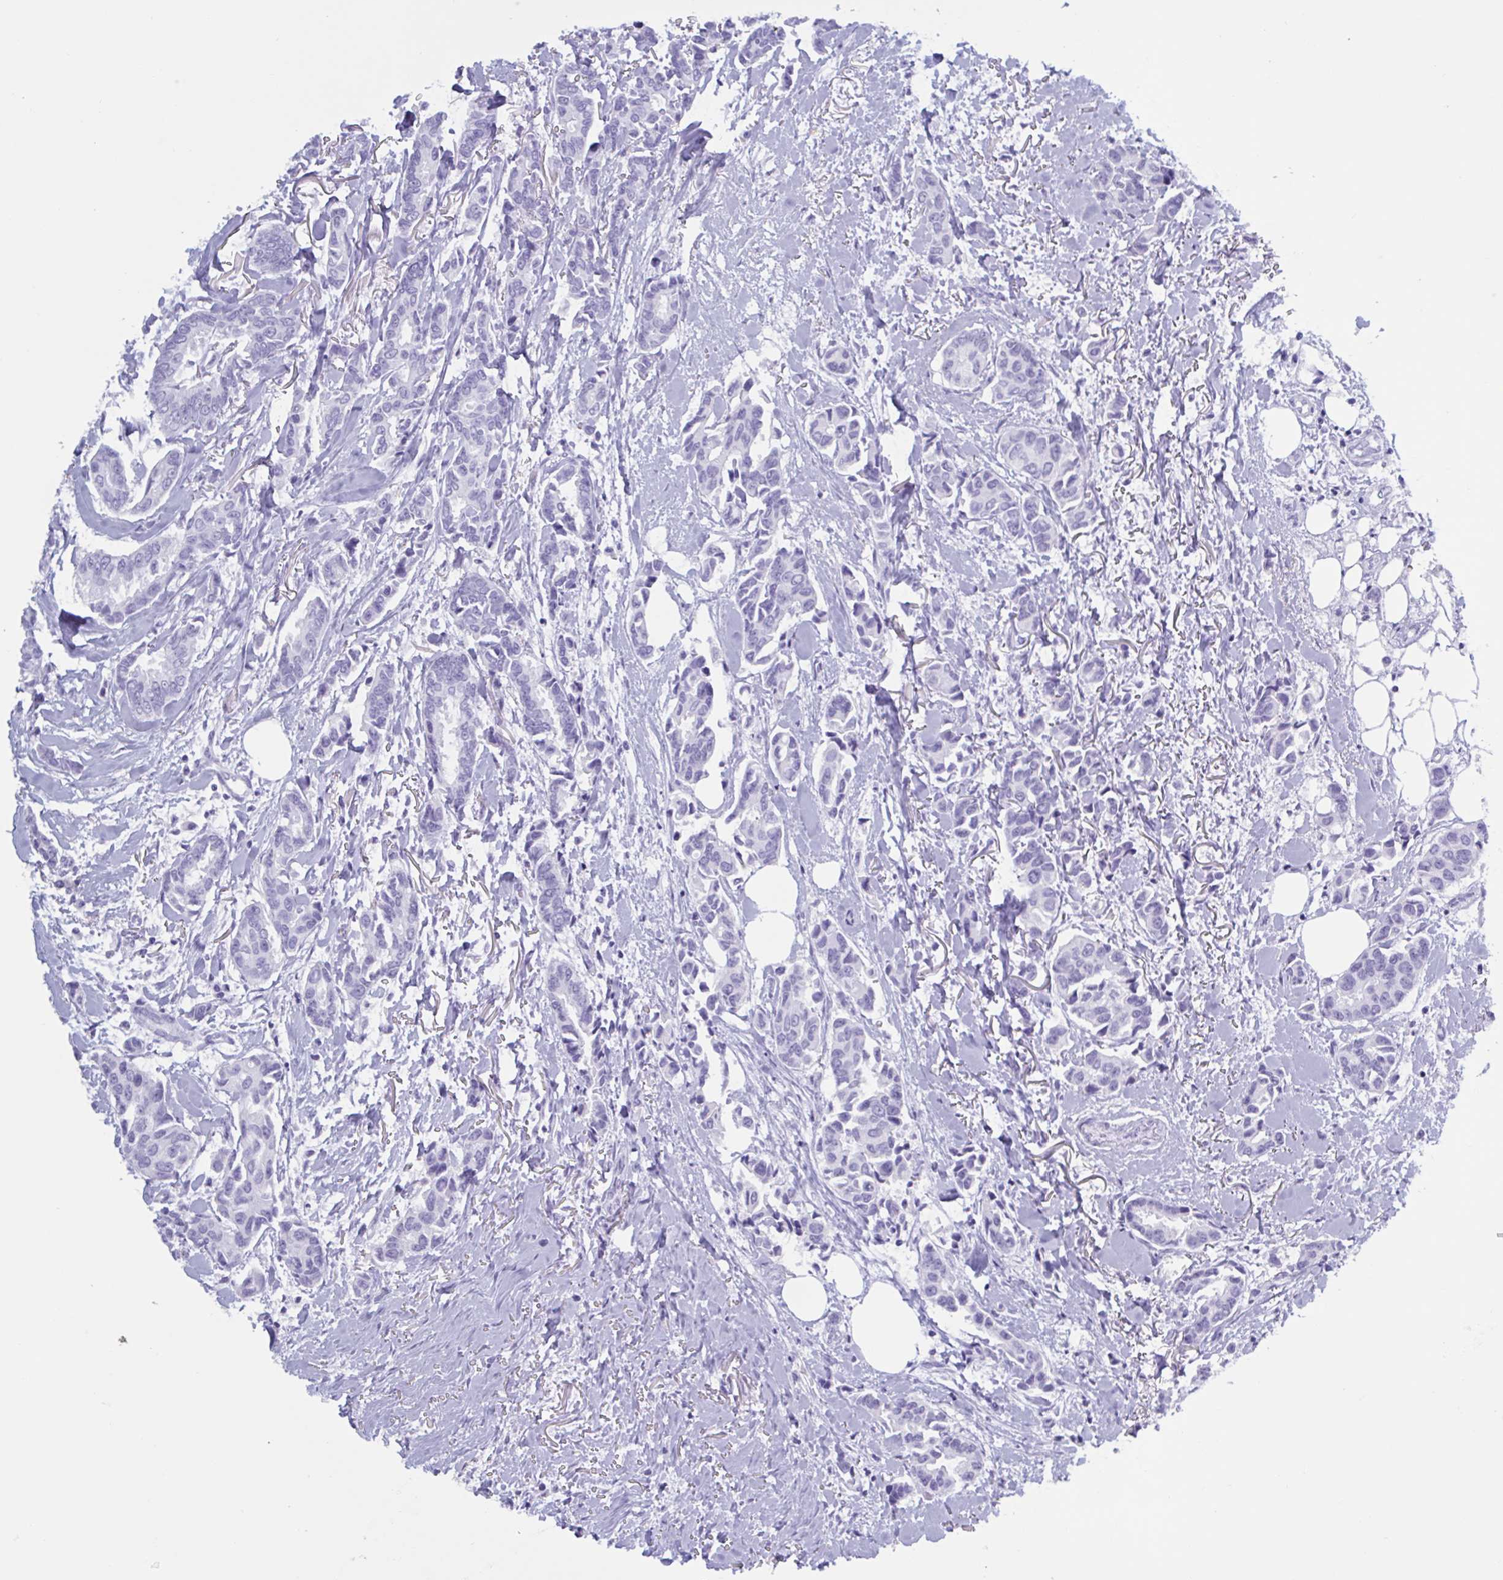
{"staining": {"intensity": "negative", "quantity": "none", "location": "none"}, "tissue": "breast cancer", "cell_type": "Tumor cells", "image_type": "cancer", "snomed": [{"axis": "morphology", "description": "Duct carcinoma"}, {"axis": "topography", "description": "Breast"}], "caption": "Immunohistochemistry histopathology image of breast cancer stained for a protein (brown), which demonstrates no staining in tumor cells.", "gene": "MRGPRG", "patient": {"sex": "female", "age": 73}}